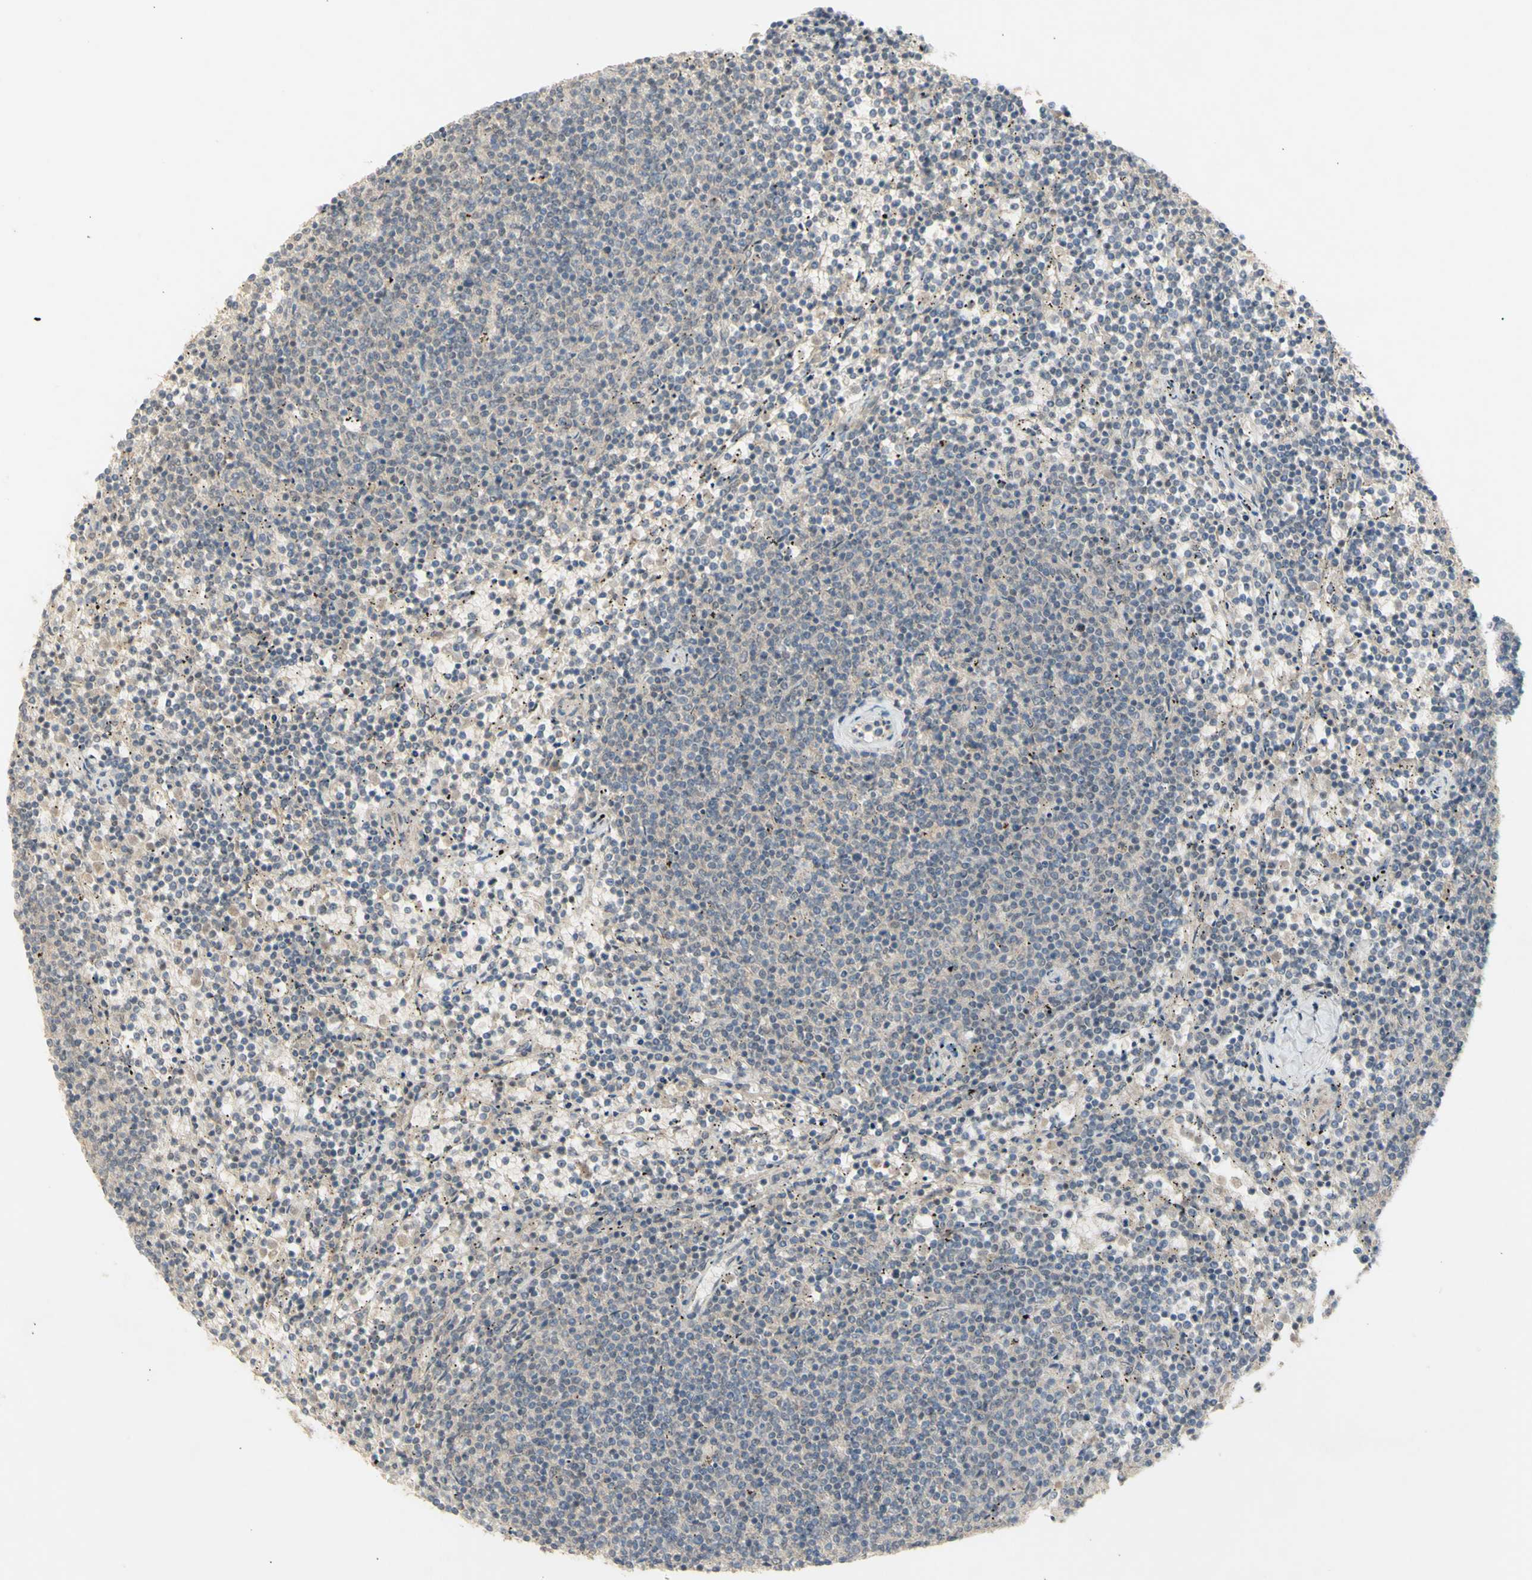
{"staining": {"intensity": "negative", "quantity": "none", "location": "none"}, "tissue": "lymphoma", "cell_type": "Tumor cells", "image_type": "cancer", "snomed": [{"axis": "morphology", "description": "Malignant lymphoma, non-Hodgkin's type, Low grade"}, {"axis": "topography", "description": "Spleen"}], "caption": "IHC micrograph of neoplastic tissue: human low-grade malignant lymphoma, non-Hodgkin's type stained with DAB shows no significant protein staining in tumor cells. Brightfield microscopy of immunohistochemistry (IHC) stained with DAB (brown) and hematoxylin (blue), captured at high magnification.", "gene": "NLRP1", "patient": {"sex": "female", "age": 50}}